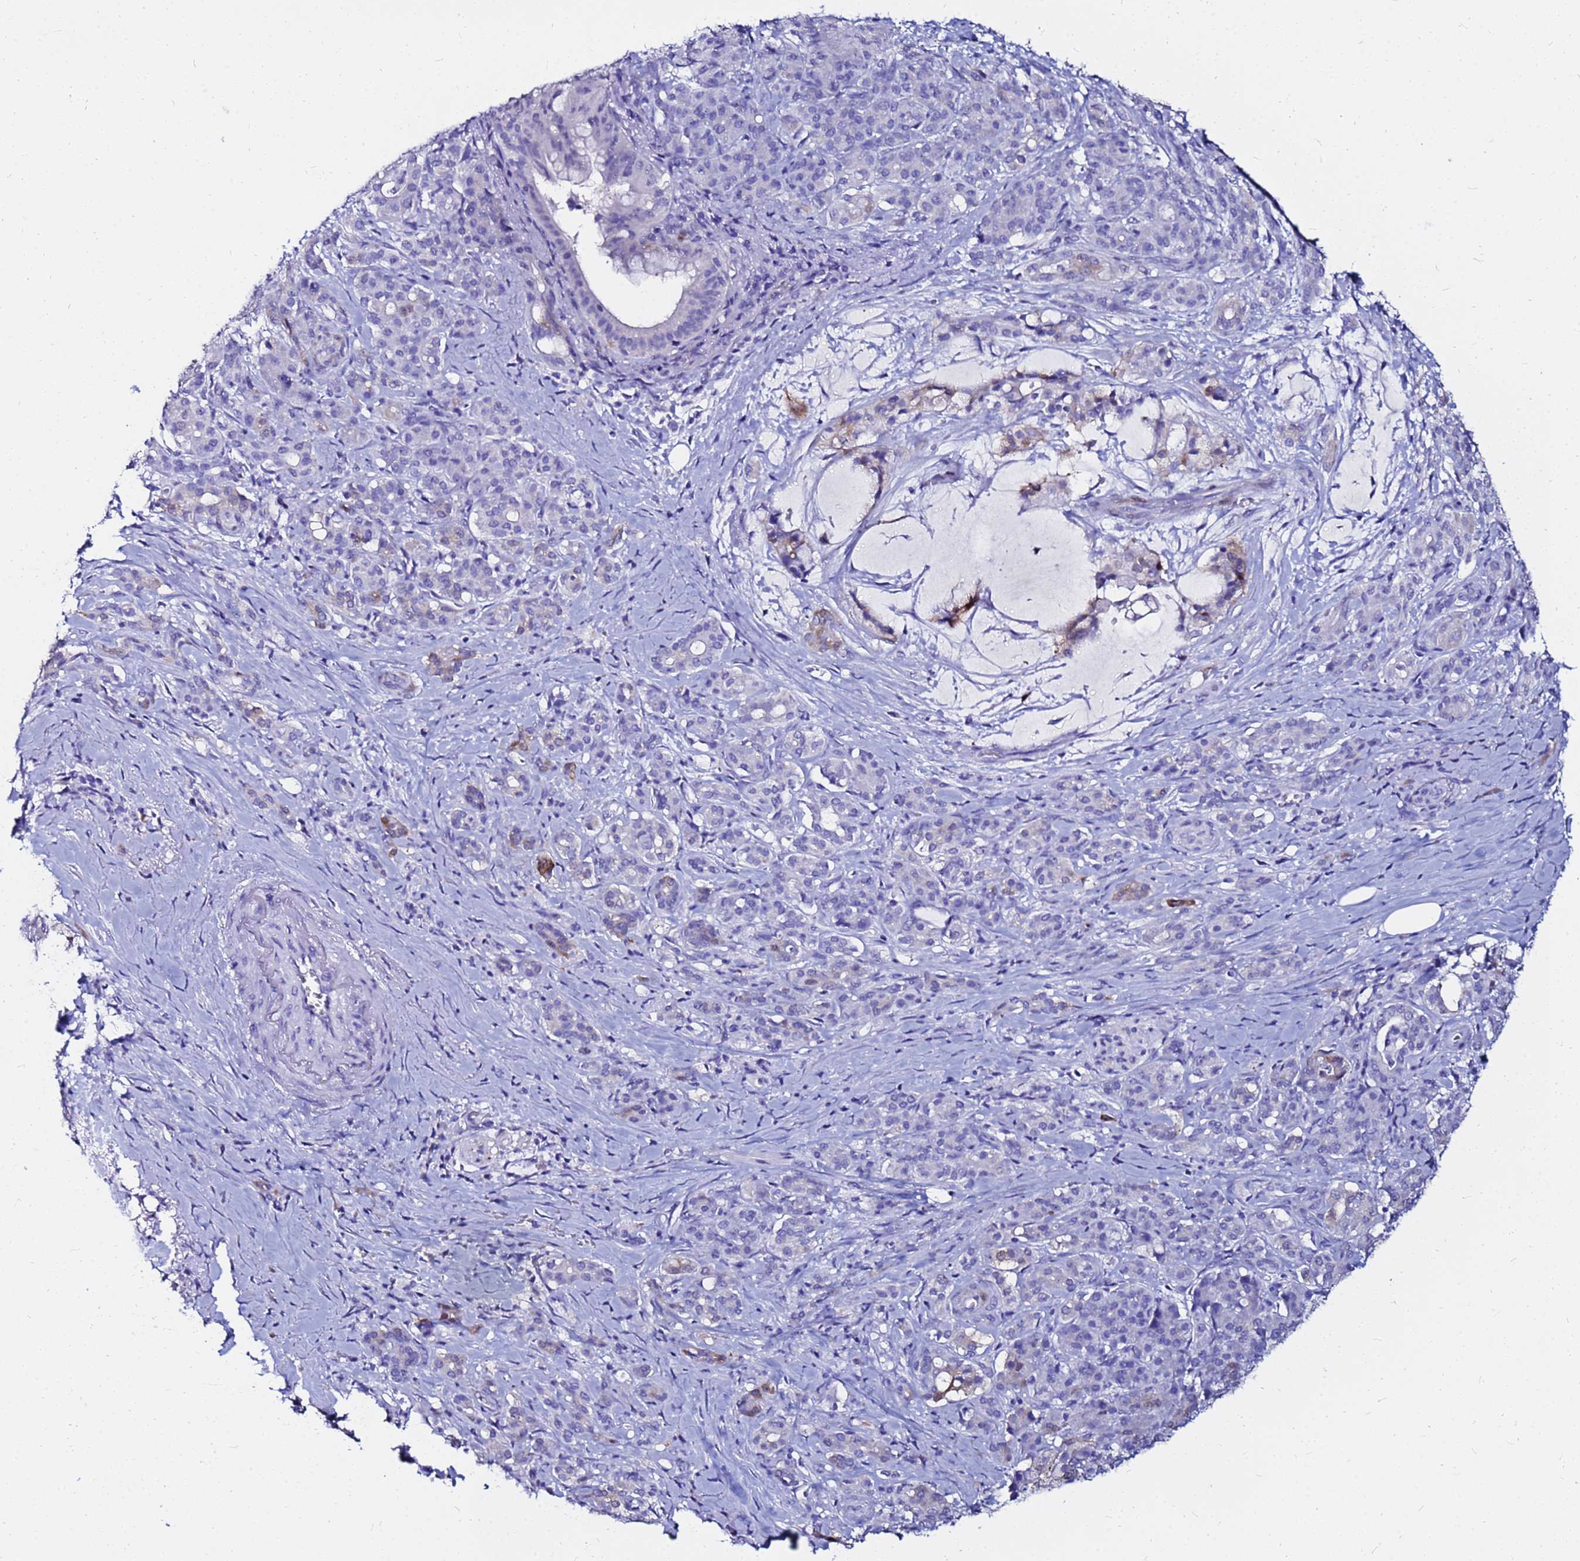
{"staining": {"intensity": "negative", "quantity": "none", "location": "none"}, "tissue": "pancreatic cancer", "cell_type": "Tumor cells", "image_type": "cancer", "snomed": [{"axis": "morphology", "description": "Adenocarcinoma, NOS"}, {"axis": "topography", "description": "Pancreas"}], "caption": "An IHC image of pancreatic adenocarcinoma is shown. There is no staining in tumor cells of pancreatic adenocarcinoma.", "gene": "PPP1R14C", "patient": {"sex": "male", "age": 57}}